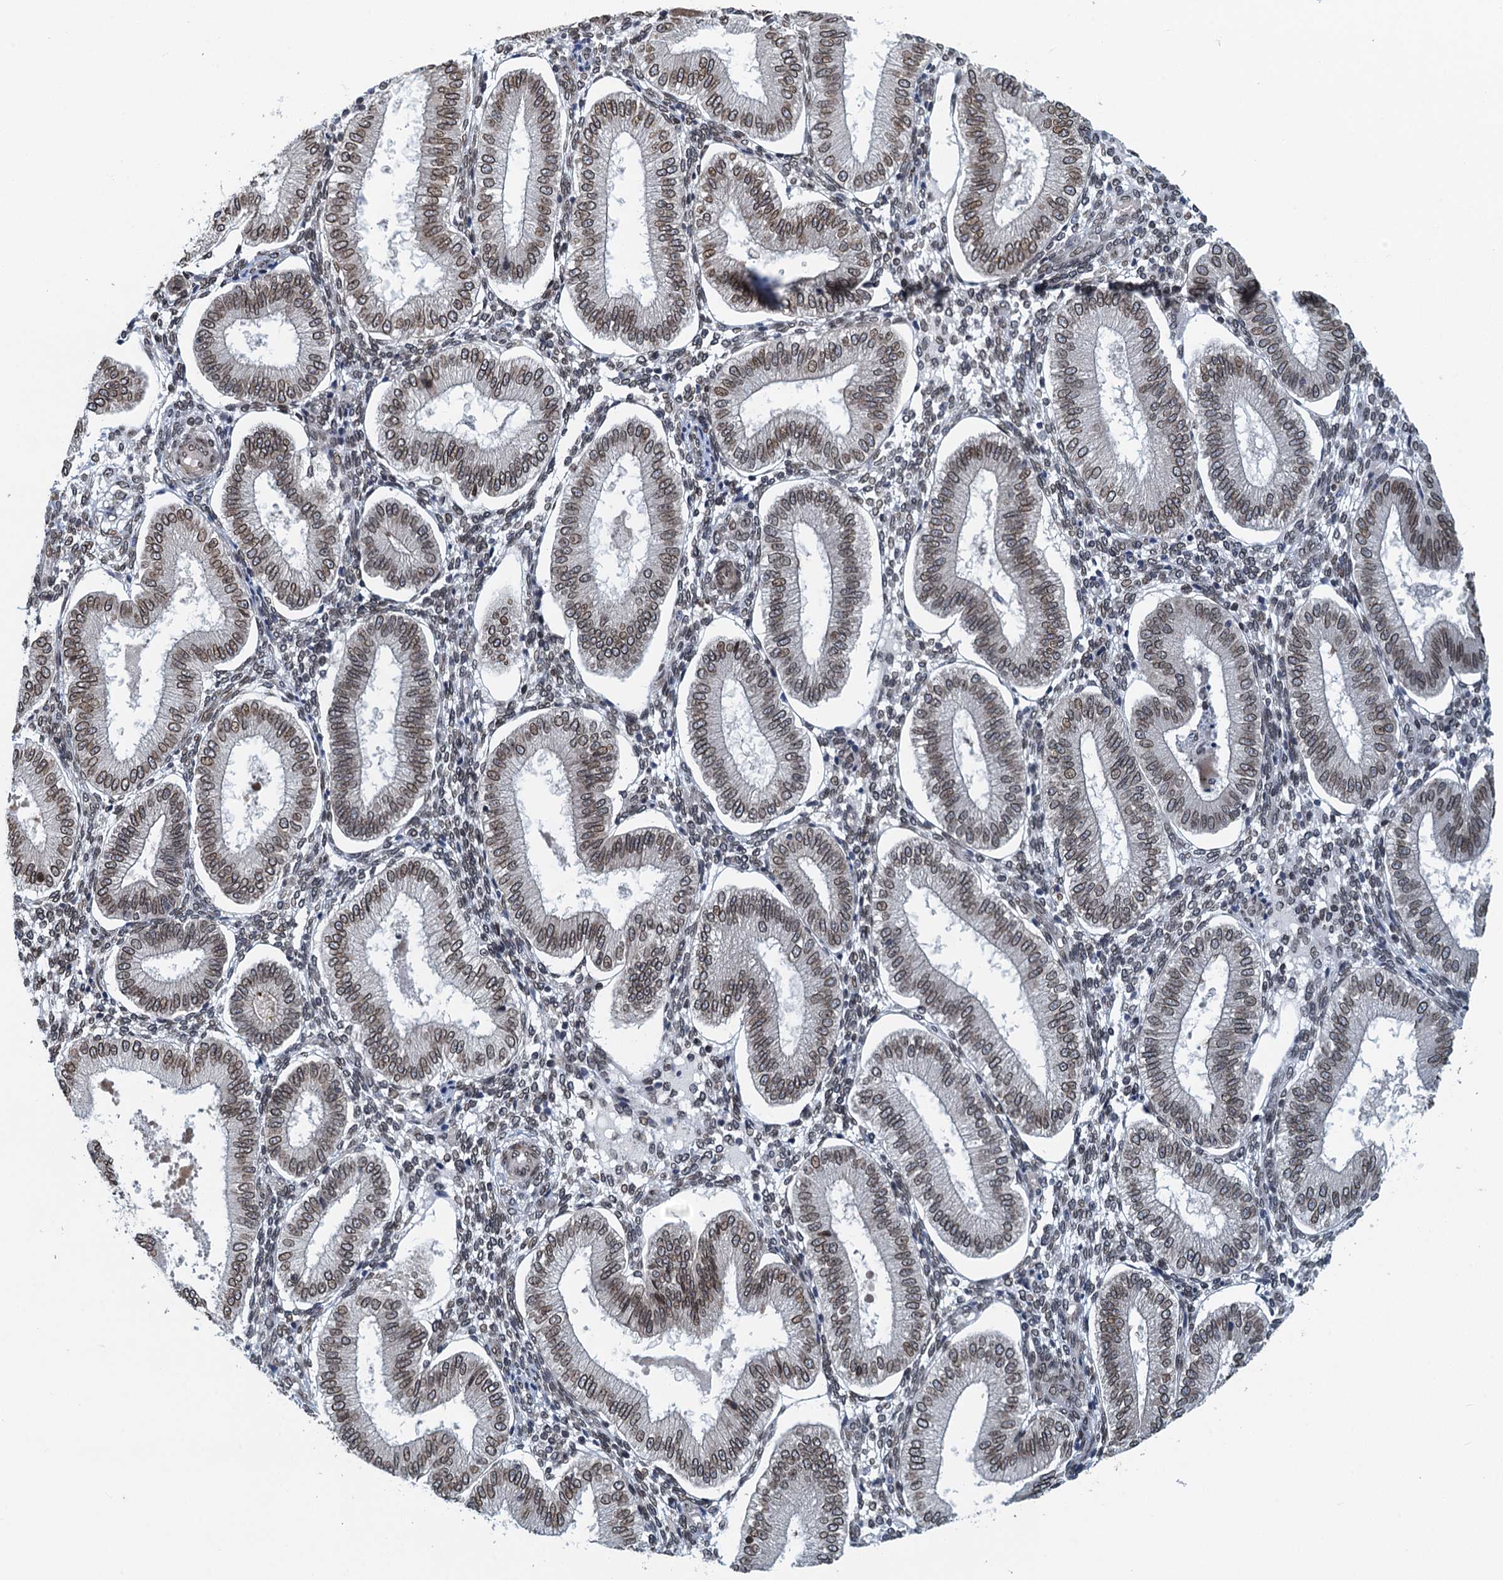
{"staining": {"intensity": "weak", "quantity": "25%-75%", "location": "cytoplasmic/membranous,nuclear"}, "tissue": "endometrium", "cell_type": "Cells in endometrial stroma", "image_type": "normal", "snomed": [{"axis": "morphology", "description": "Normal tissue, NOS"}, {"axis": "topography", "description": "Endometrium"}], "caption": "Protein staining exhibits weak cytoplasmic/membranous,nuclear staining in about 25%-75% of cells in endometrial stroma in benign endometrium.", "gene": "CCDC34", "patient": {"sex": "female", "age": 39}}